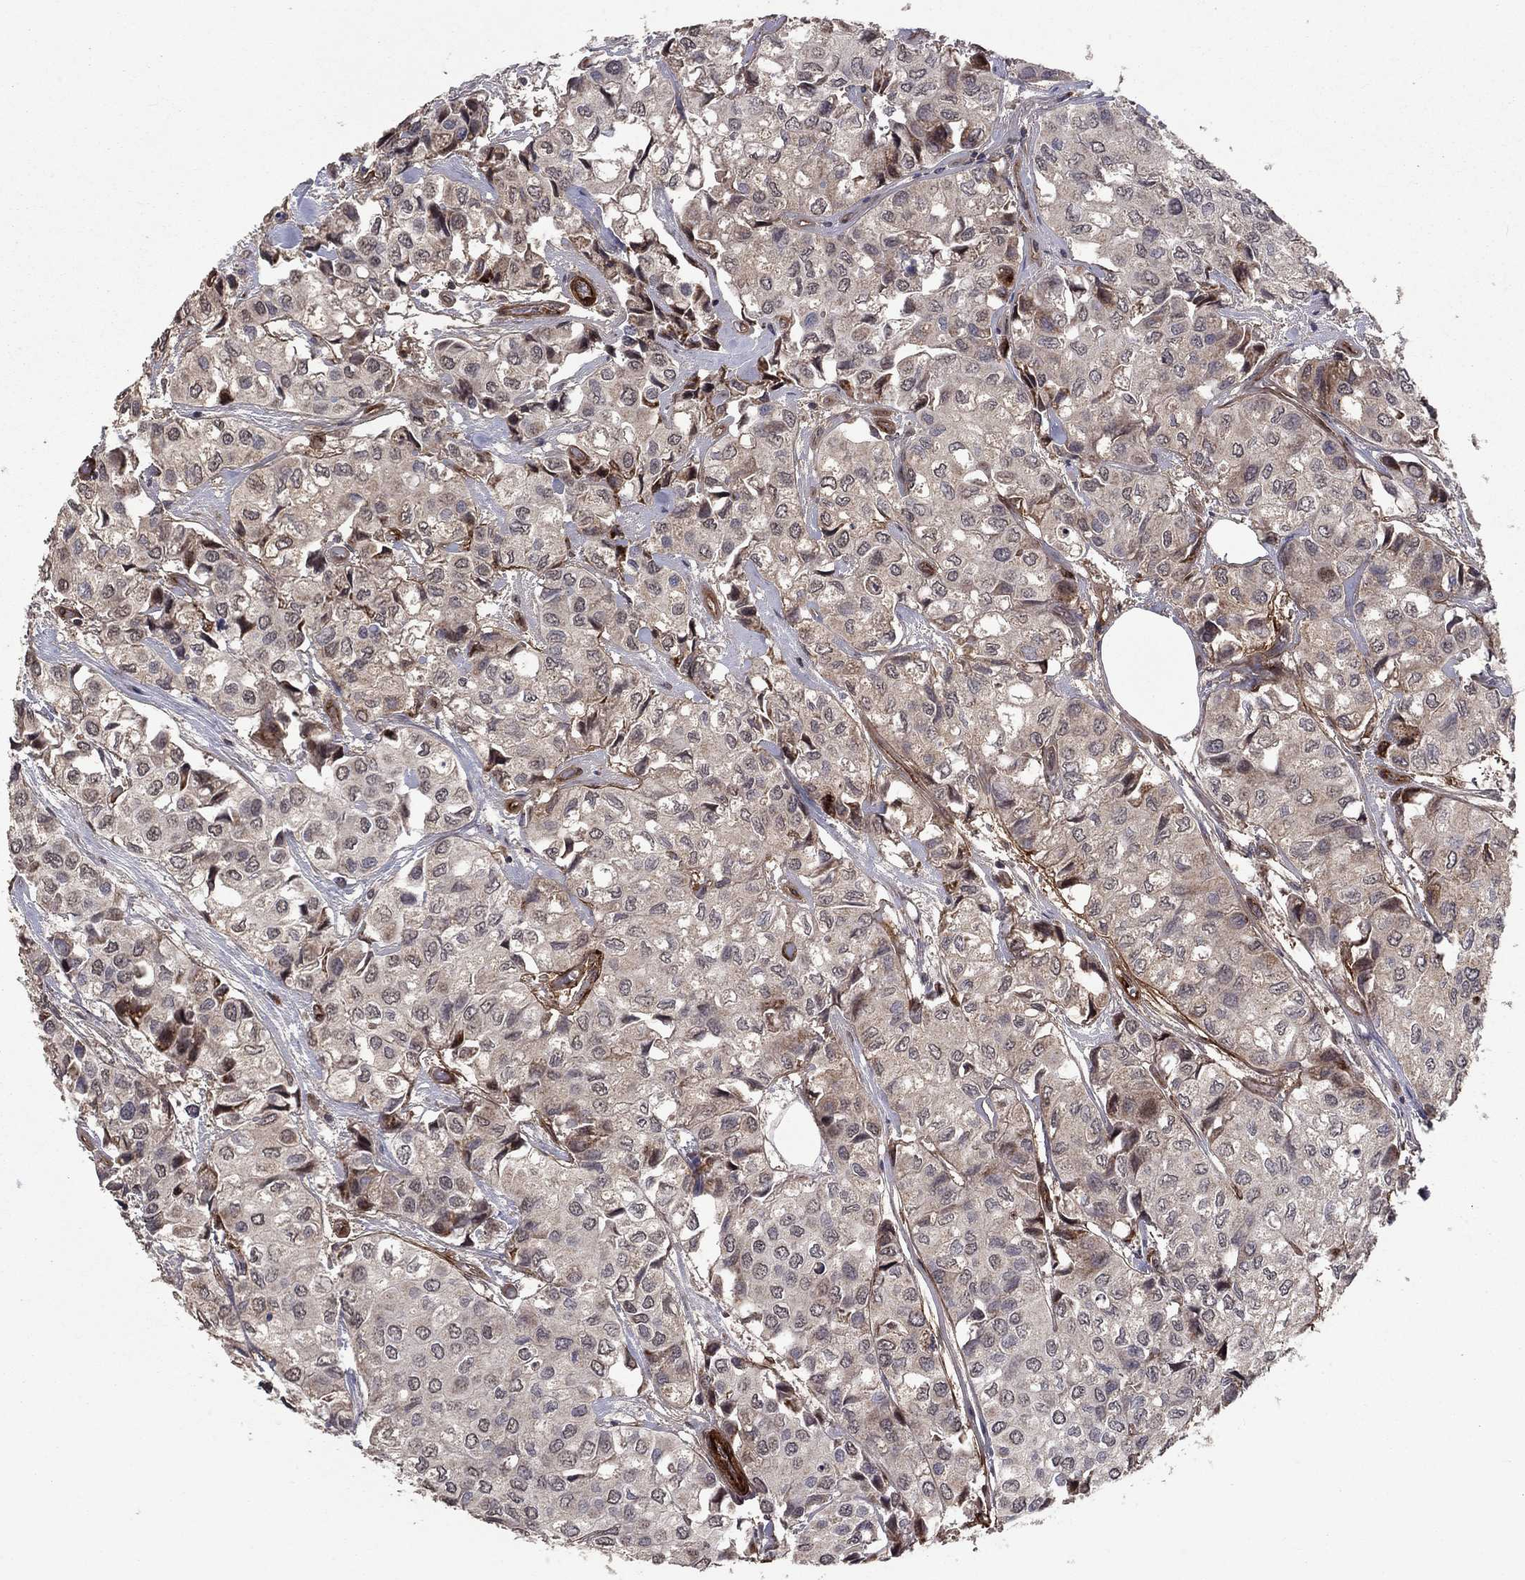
{"staining": {"intensity": "negative", "quantity": "none", "location": "none"}, "tissue": "urothelial cancer", "cell_type": "Tumor cells", "image_type": "cancer", "snomed": [{"axis": "morphology", "description": "Urothelial carcinoma, High grade"}, {"axis": "topography", "description": "Urinary bladder"}], "caption": "DAB immunohistochemical staining of human urothelial cancer exhibits no significant expression in tumor cells.", "gene": "COL18A1", "patient": {"sex": "male", "age": 73}}